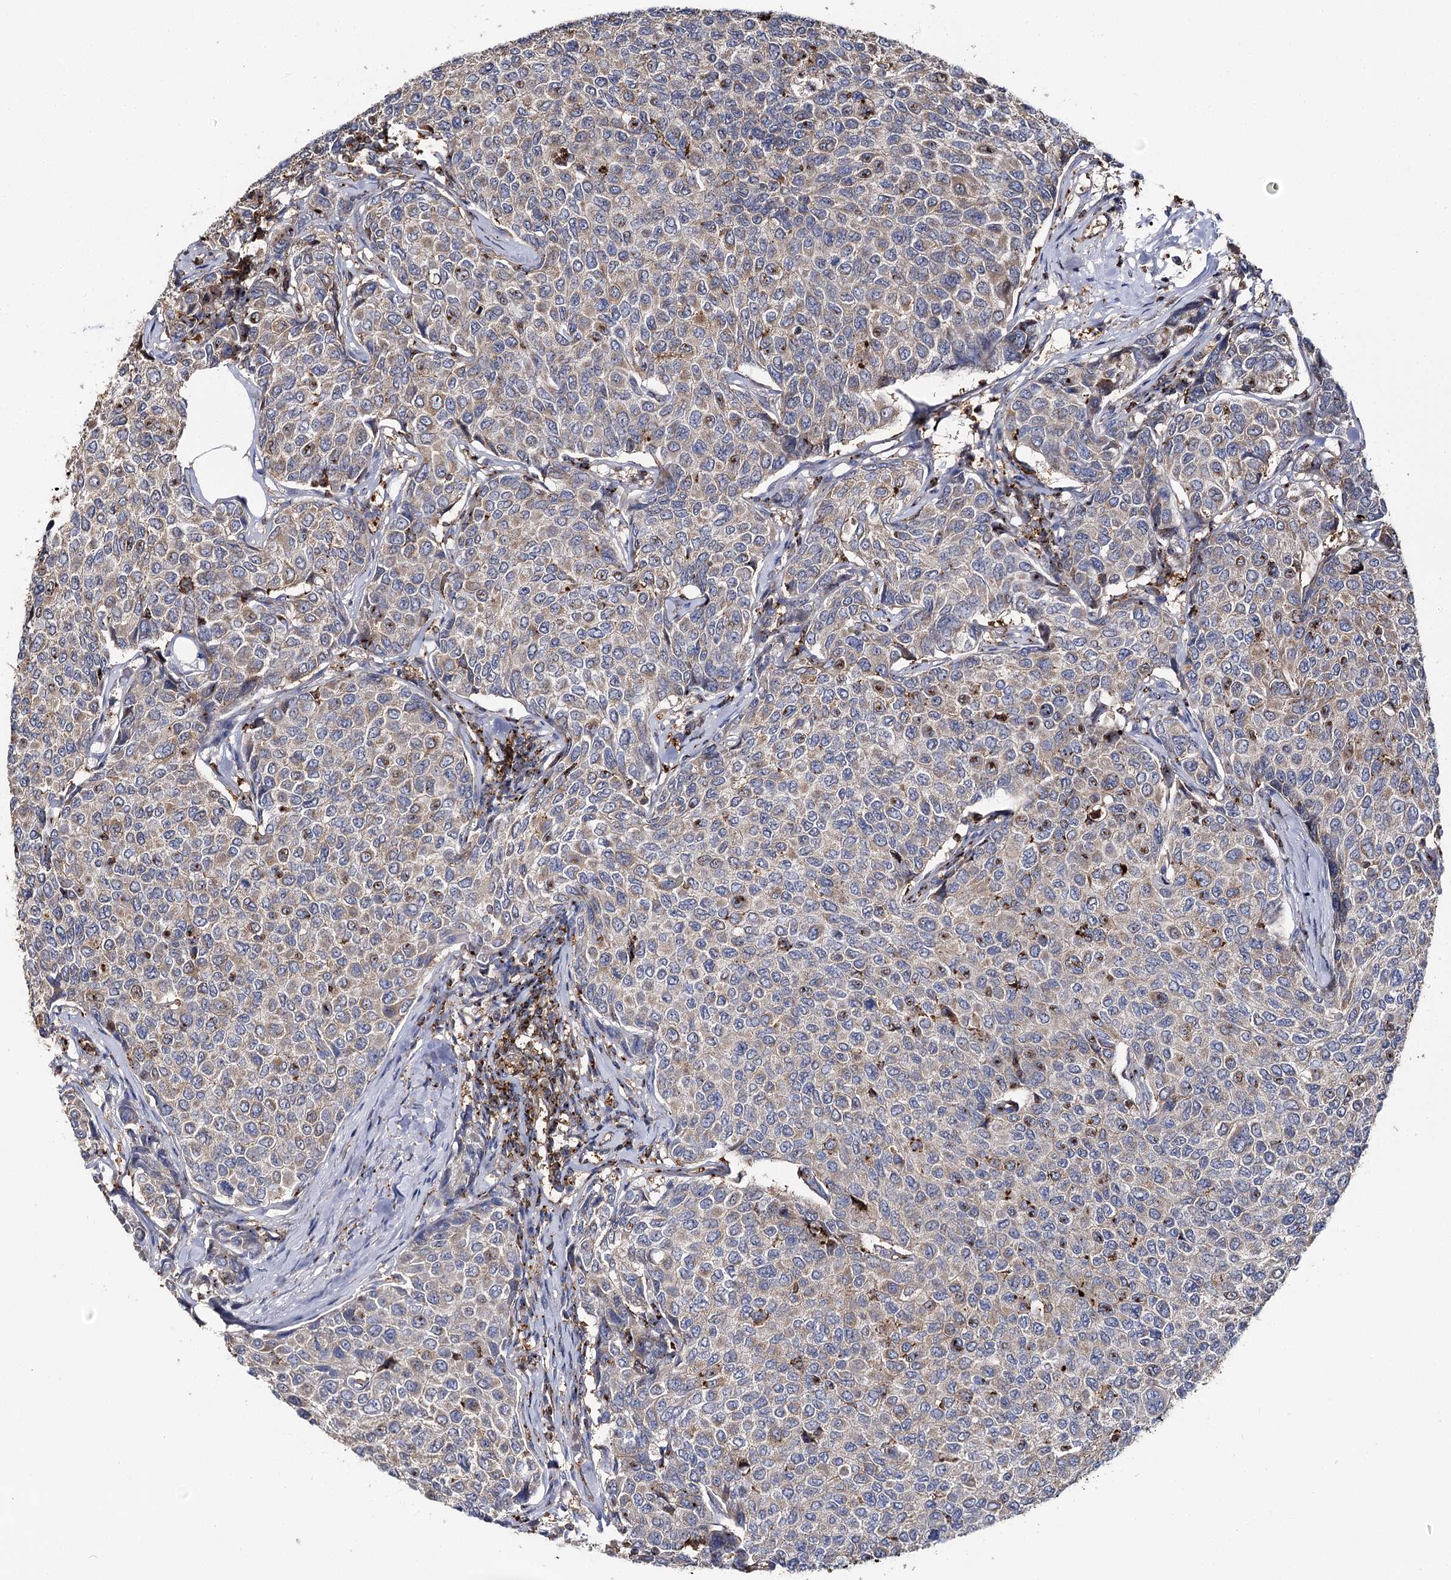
{"staining": {"intensity": "weak", "quantity": "<25%", "location": "cytoplasmic/membranous"}, "tissue": "breast cancer", "cell_type": "Tumor cells", "image_type": "cancer", "snomed": [{"axis": "morphology", "description": "Duct carcinoma"}, {"axis": "topography", "description": "Breast"}], "caption": "Immunohistochemistry (IHC) photomicrograph of neoplastic tissue: human breast invasive ductal carcinoma stained with DAB reveals no significant protein positivity in tumor cells.", "gene": "SEC24B", "patient": {"sex": "female", "age": 55}}